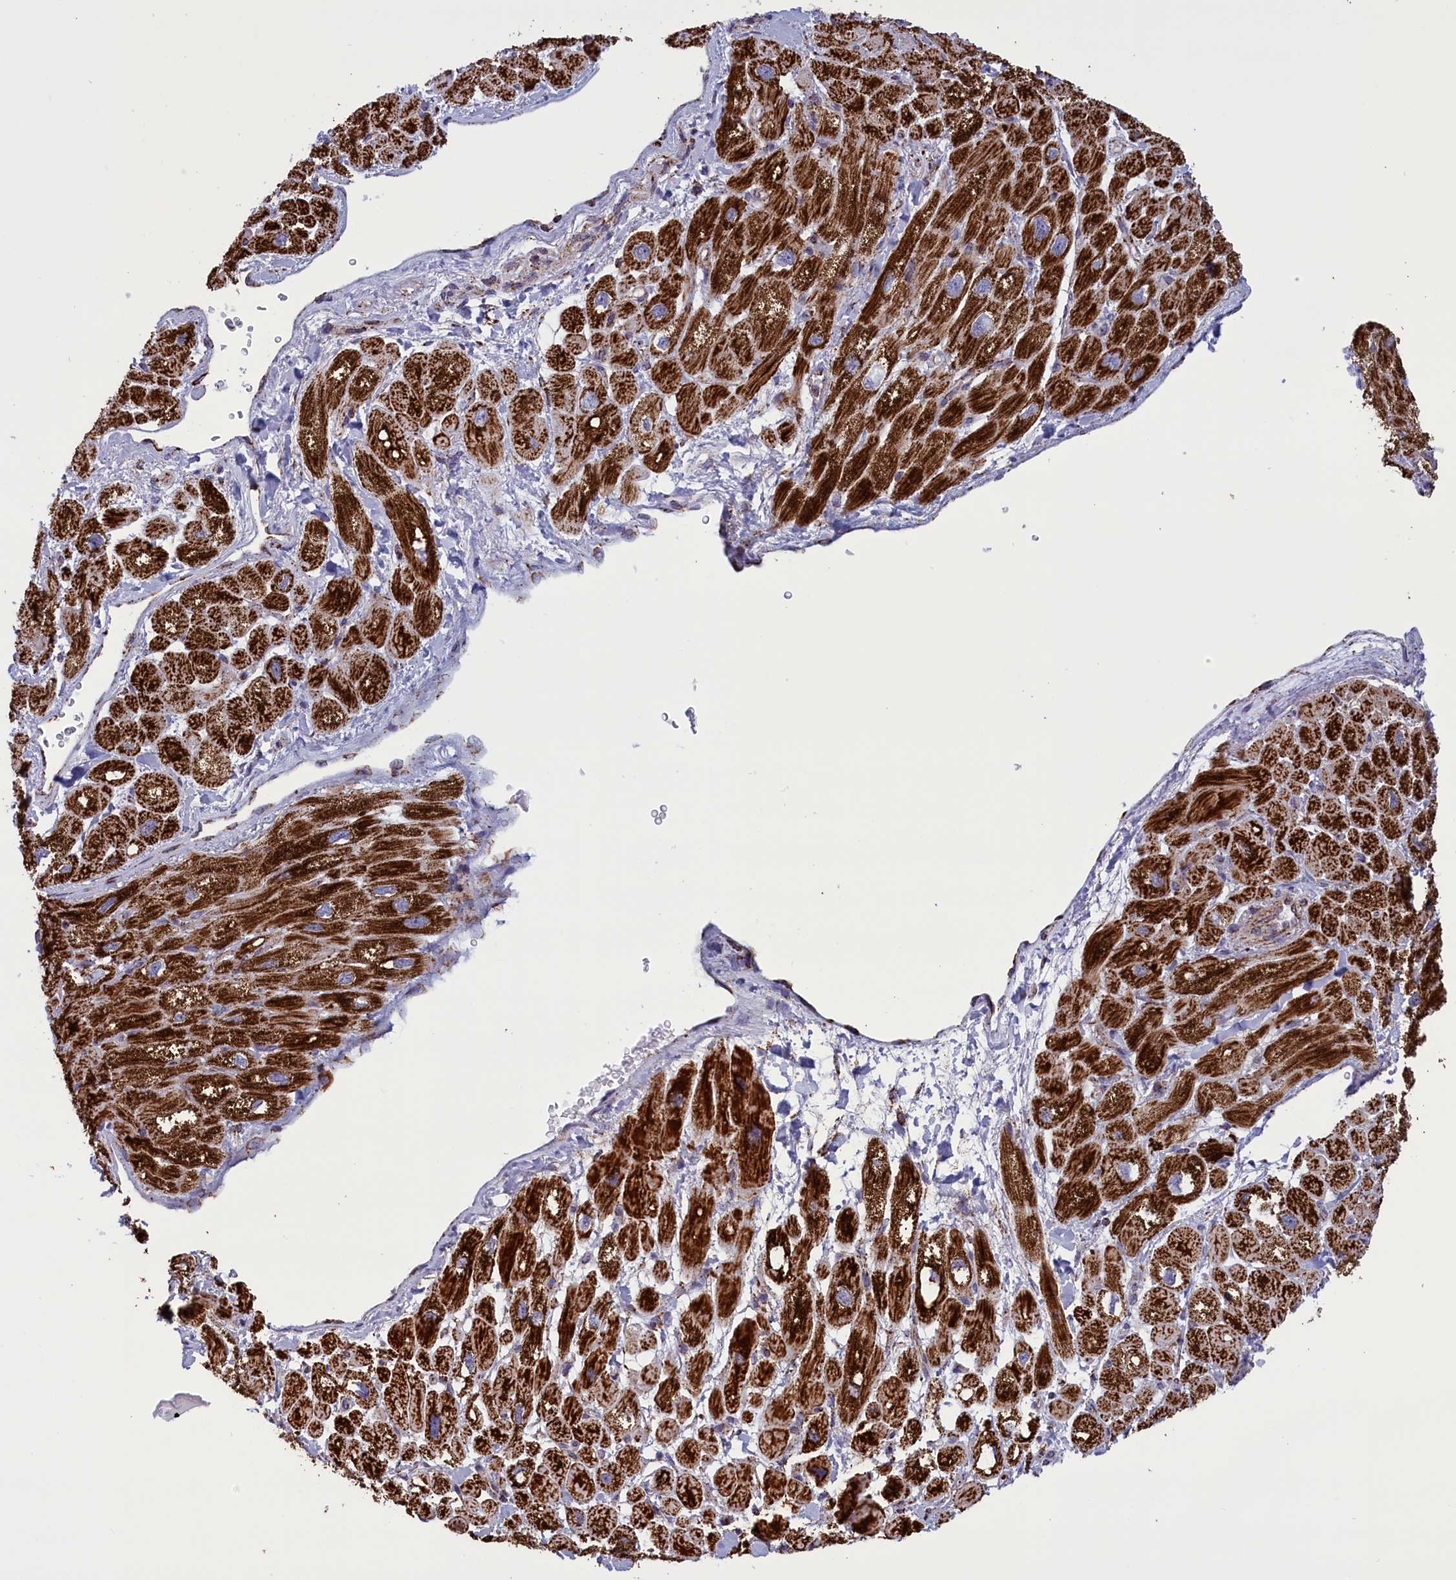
{"staining": {"intensity": "strong", "quantity": ">75%", "location": "cytoplasmic/membranous"}, "tissue": "heart muscle", "cell_type": "Cardiomyocytes", "image_type": "normal", "snomed": [{"axis": "morphology", "description": "Normal tissue, NOS"}, {"axis": "topography", "description": "Heart"}], "caption": "Cardiomyocytes exhibit strong cytoplasmic/membranous expression in approximately >75% of cells in unremarkable heart muscle. (IHC, brightfield microscopy, high magnification).", "gene": "ISOC2", "patient": {"sex": "male", "age": 65}}